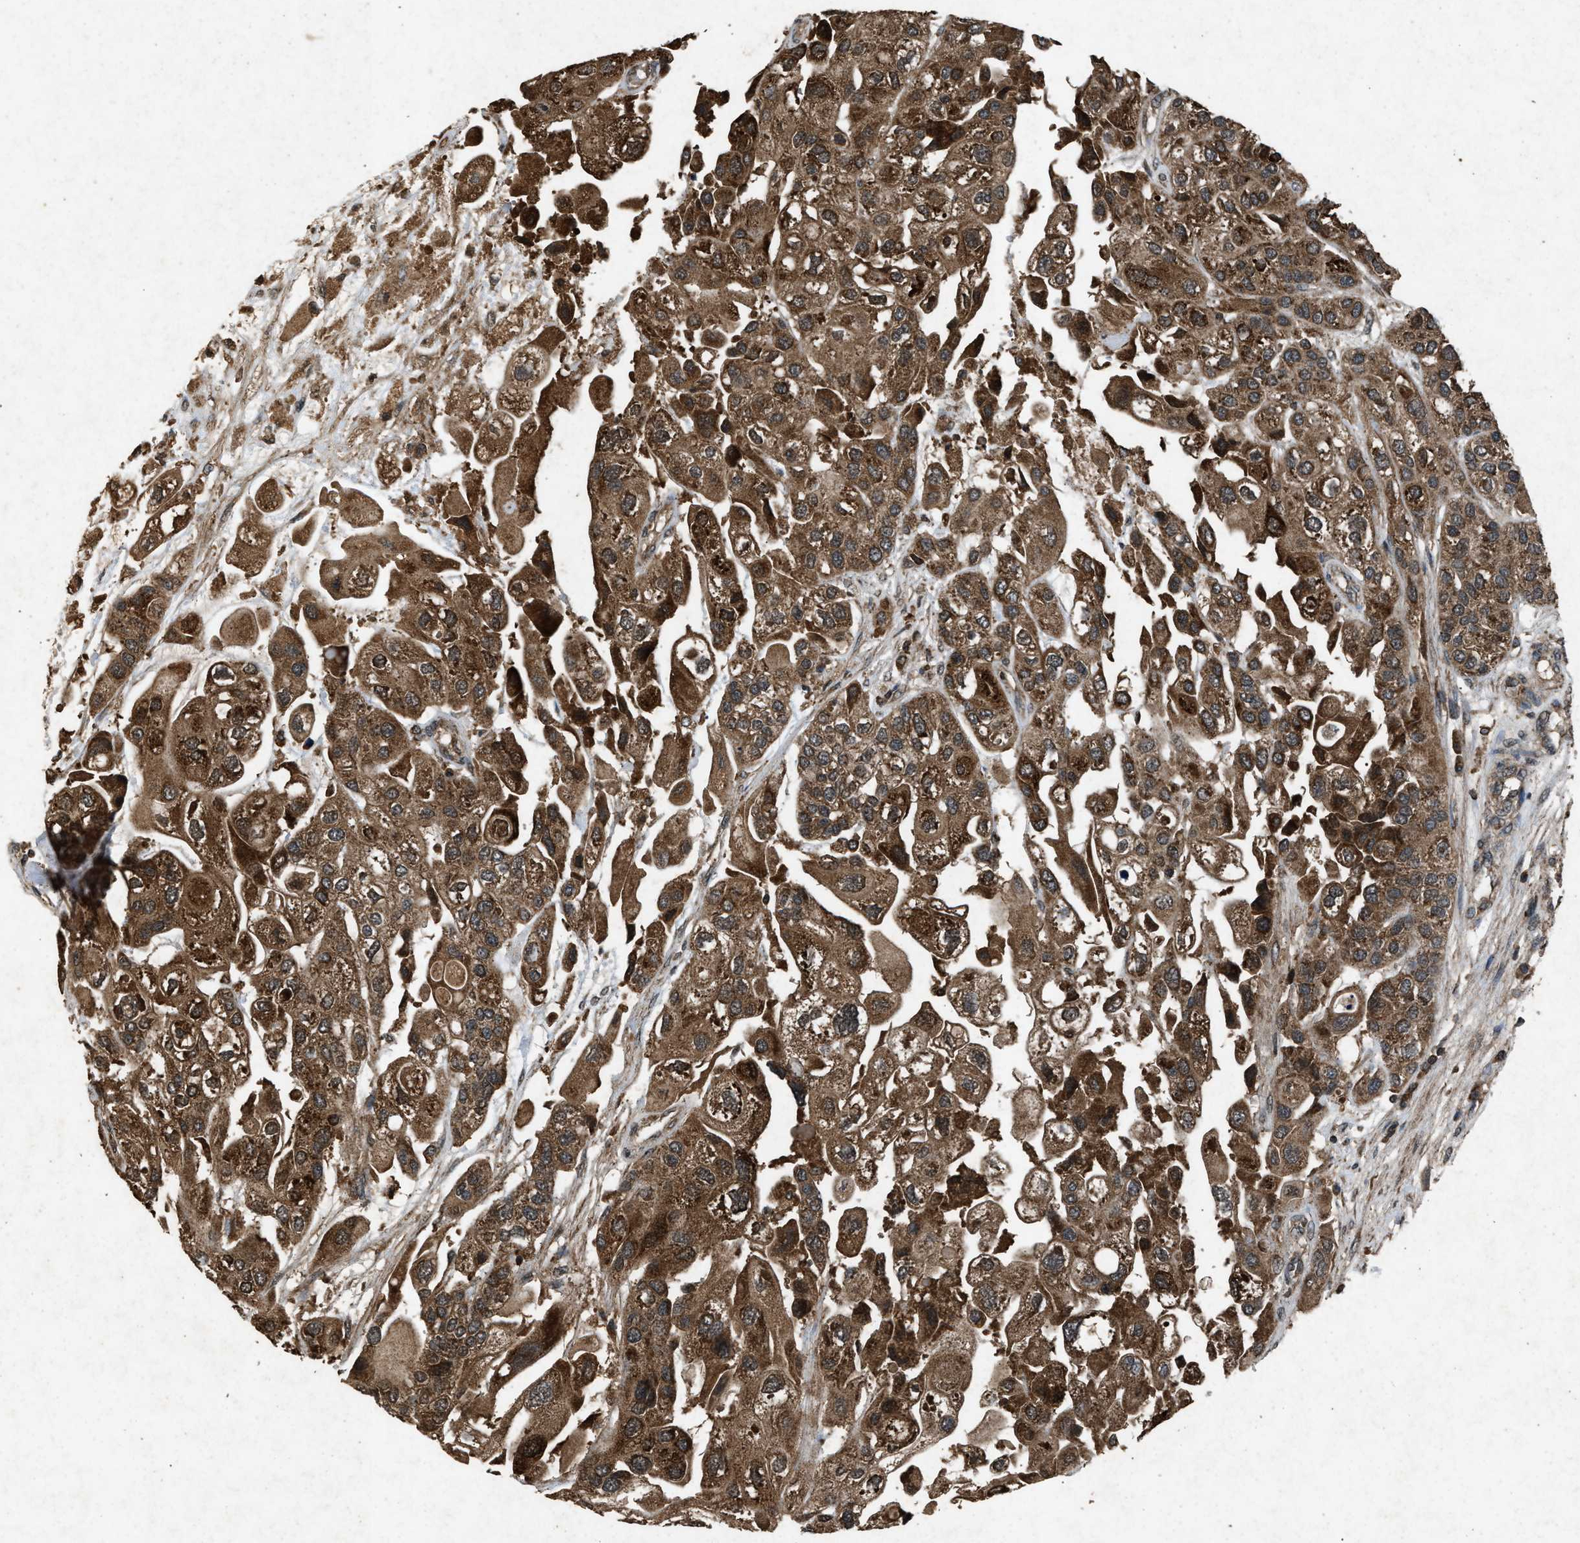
{"staining": {"intensity": "strong", "quantity": ">75%", "location": "cytoplasmic/membranous"}, "tissue": "urothelial cancer", "cell_type": "Tumor cells", "image_type": "cancer", "snomed": [{"axis": "morphology", "description": "Urothelial carcinoma, High grade"}, {"axis": "topography", "description": "Urinary bladder"}], "caption": "Immunohistochemical staining of human urothelial carcinoma (high-grade) exhibits high levels of strong cytoplasmic/membranous positivity in about >75% of tumor cells. The protein is stained brown, and the nuclei are stained in blue (DAB (3,3'-diaminobenzidine) IHC with brightfield microscopy, high magnification).", "gene": "OAS1", "patient": {"sex": "female", "age": 64}}